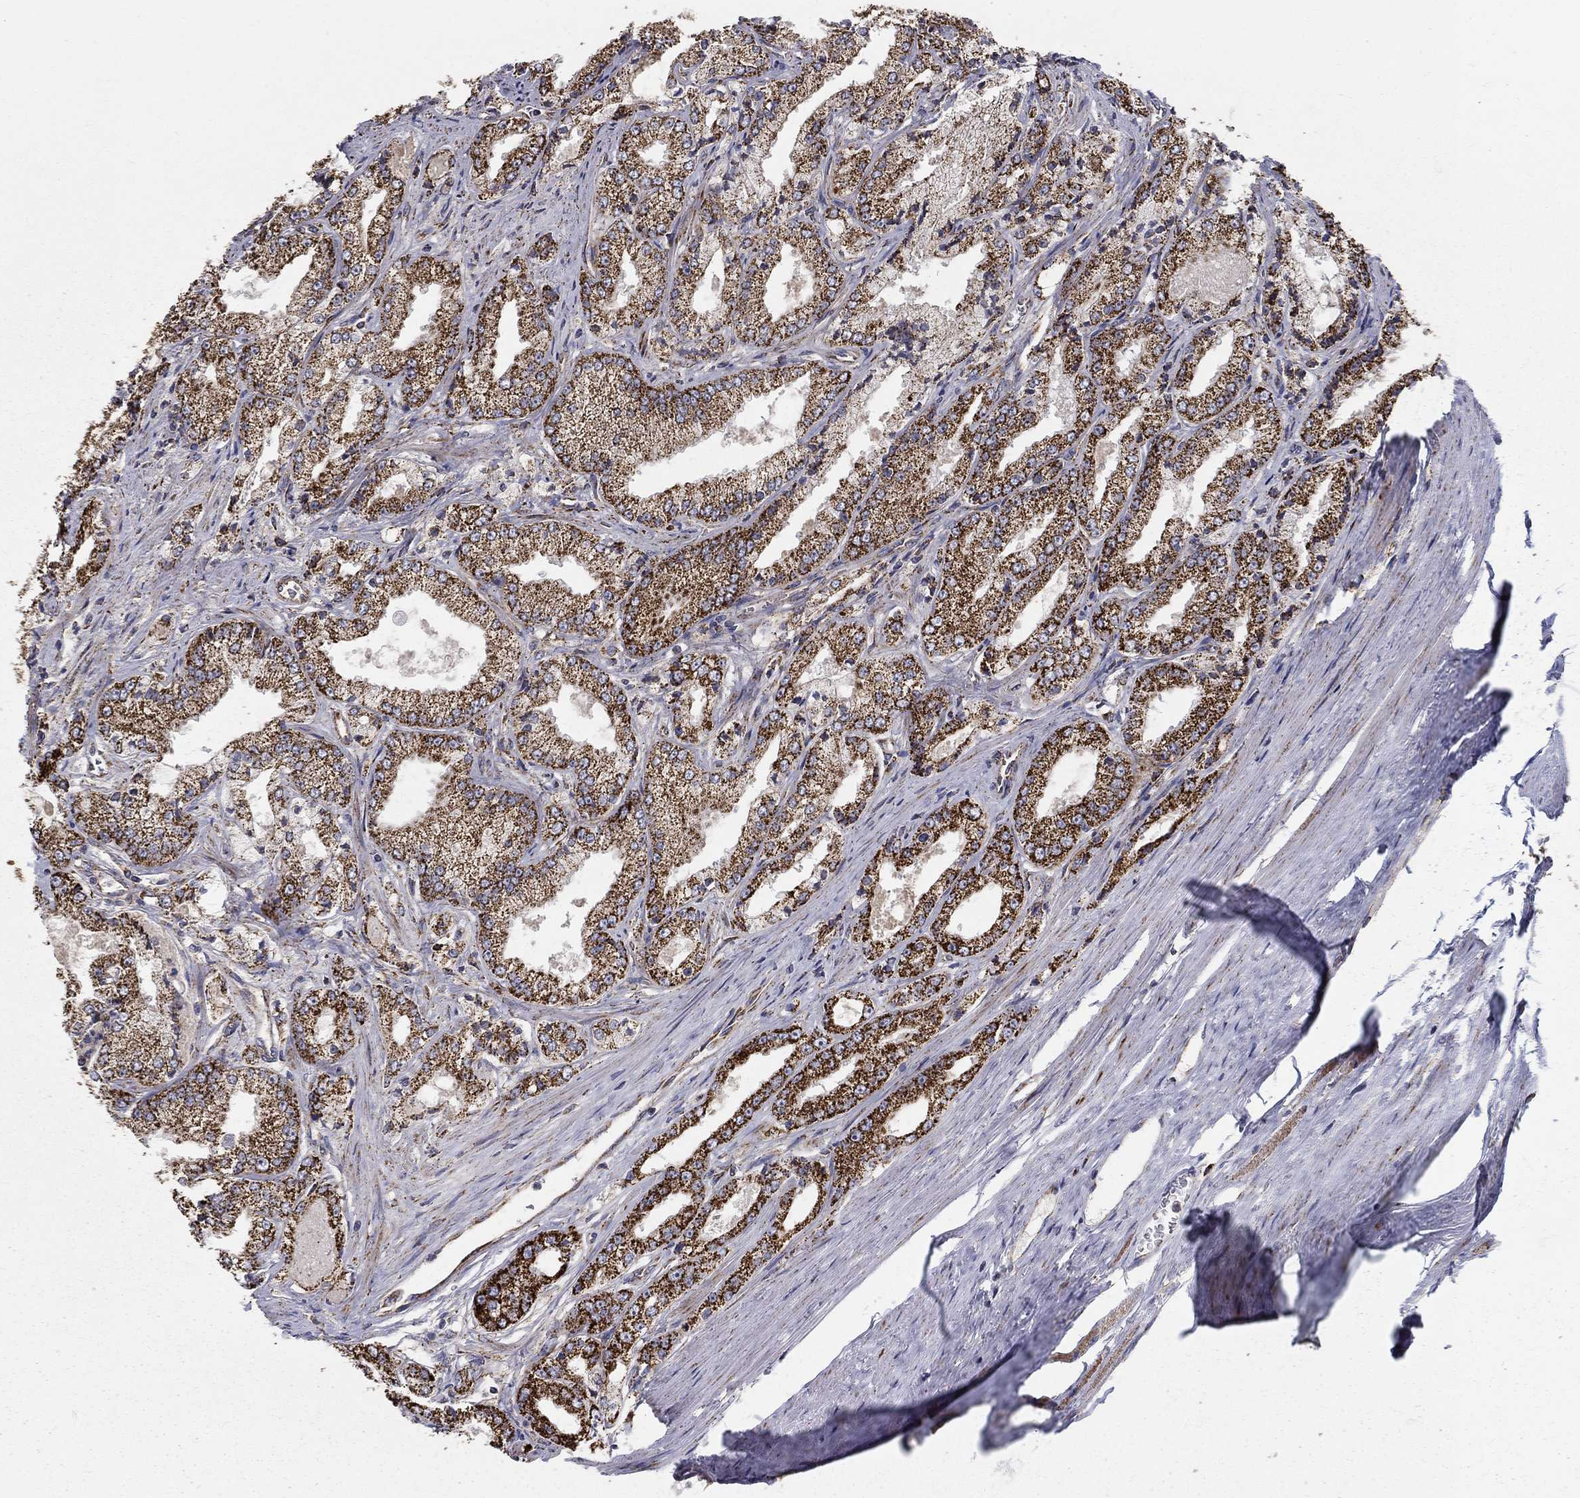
{"staining": {"intensity": "strong", "quantity": ">75%", "location": "cytoplasmic/membranous"}, "tissue": "prostate cancer", "cell_type": "Tumor cells", "image_type": "cancer", "snomed": [{"axis": "morphology", "description": "Adenocarcinoma, NOS"}, {"axis": "morphology", "description": "Adenocarcinoma, High grade"}, {"axis": "topography", "description": "Prostate"}], "caption": "Immunohistochemical staining of prostate cancer (adenocarcinoma) exhibits strong cytoplasmic/membranous protein staining in approximately >75% of tumor cells.", "gene": "GCSH", "patient": {"sex": "male", "age": 70}}